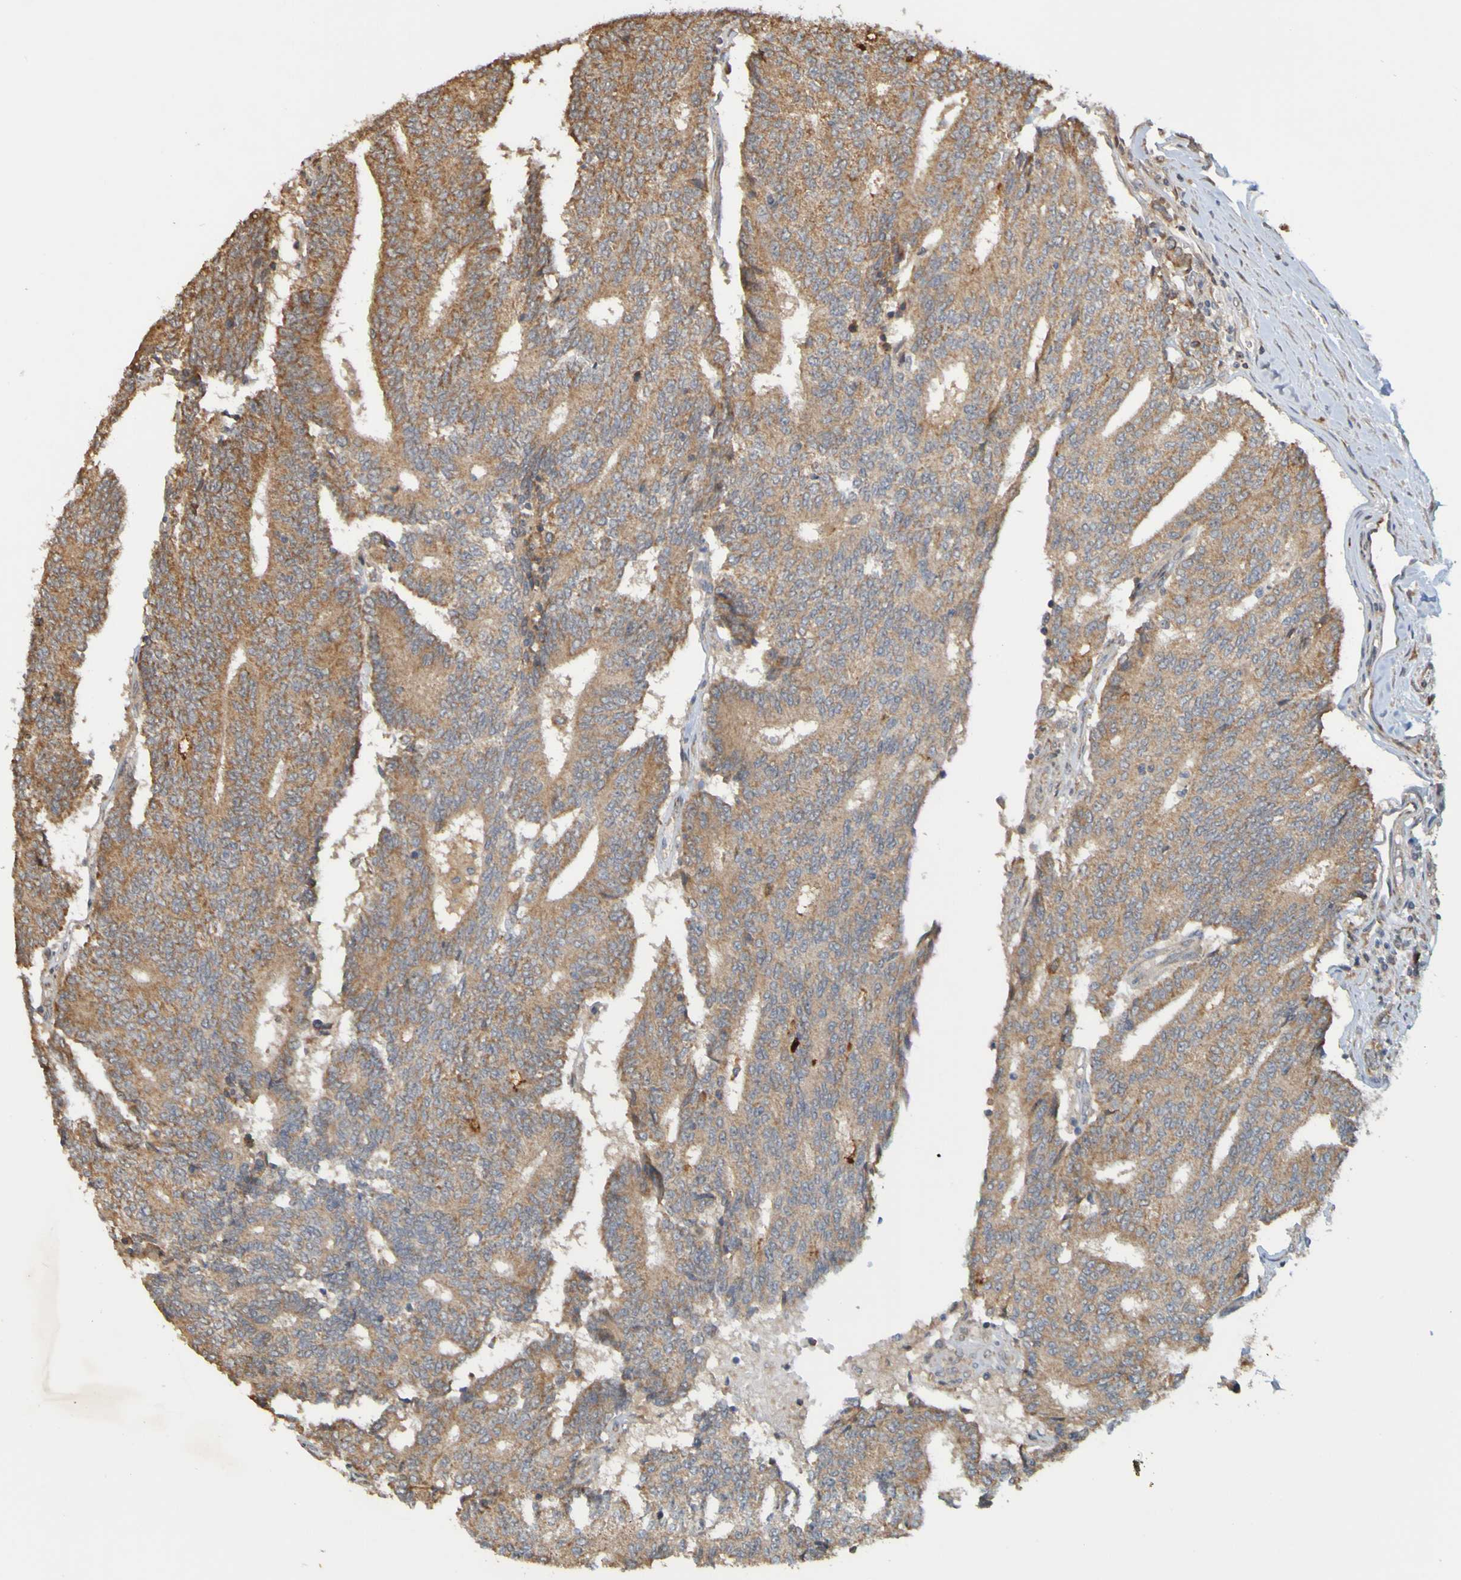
{"staining": {"intensity": "moderate", "quantity": ">75%", "location": "cytoplasmic/membranous"}, "tissue": "prostate cancer", "cell_type": "Tumor cells", "image_type": "cancer", "snomed": [{"axis": "morphology", "description": "Normal tissue, NOS"}, {"axis": "morphology", "description": "Adenocarcinoma, High grade"}, {"axis": "topography", "description": "Prostate"}, {"axis": "topography", "description": "Seminal veicle"}], "caption": "The immunohistochemical stain shows moderate cytoplasmic/membranous positivity in tumor cells of prostate cancer (adenocarcinoma (high-grade)) tissue. Immunohistochemistry (ihc) stains the protein of interest in brown and the nuclei are stained blue.", "gene": "TMBIM1", "patient": {"sex": "male", "age": 55}}